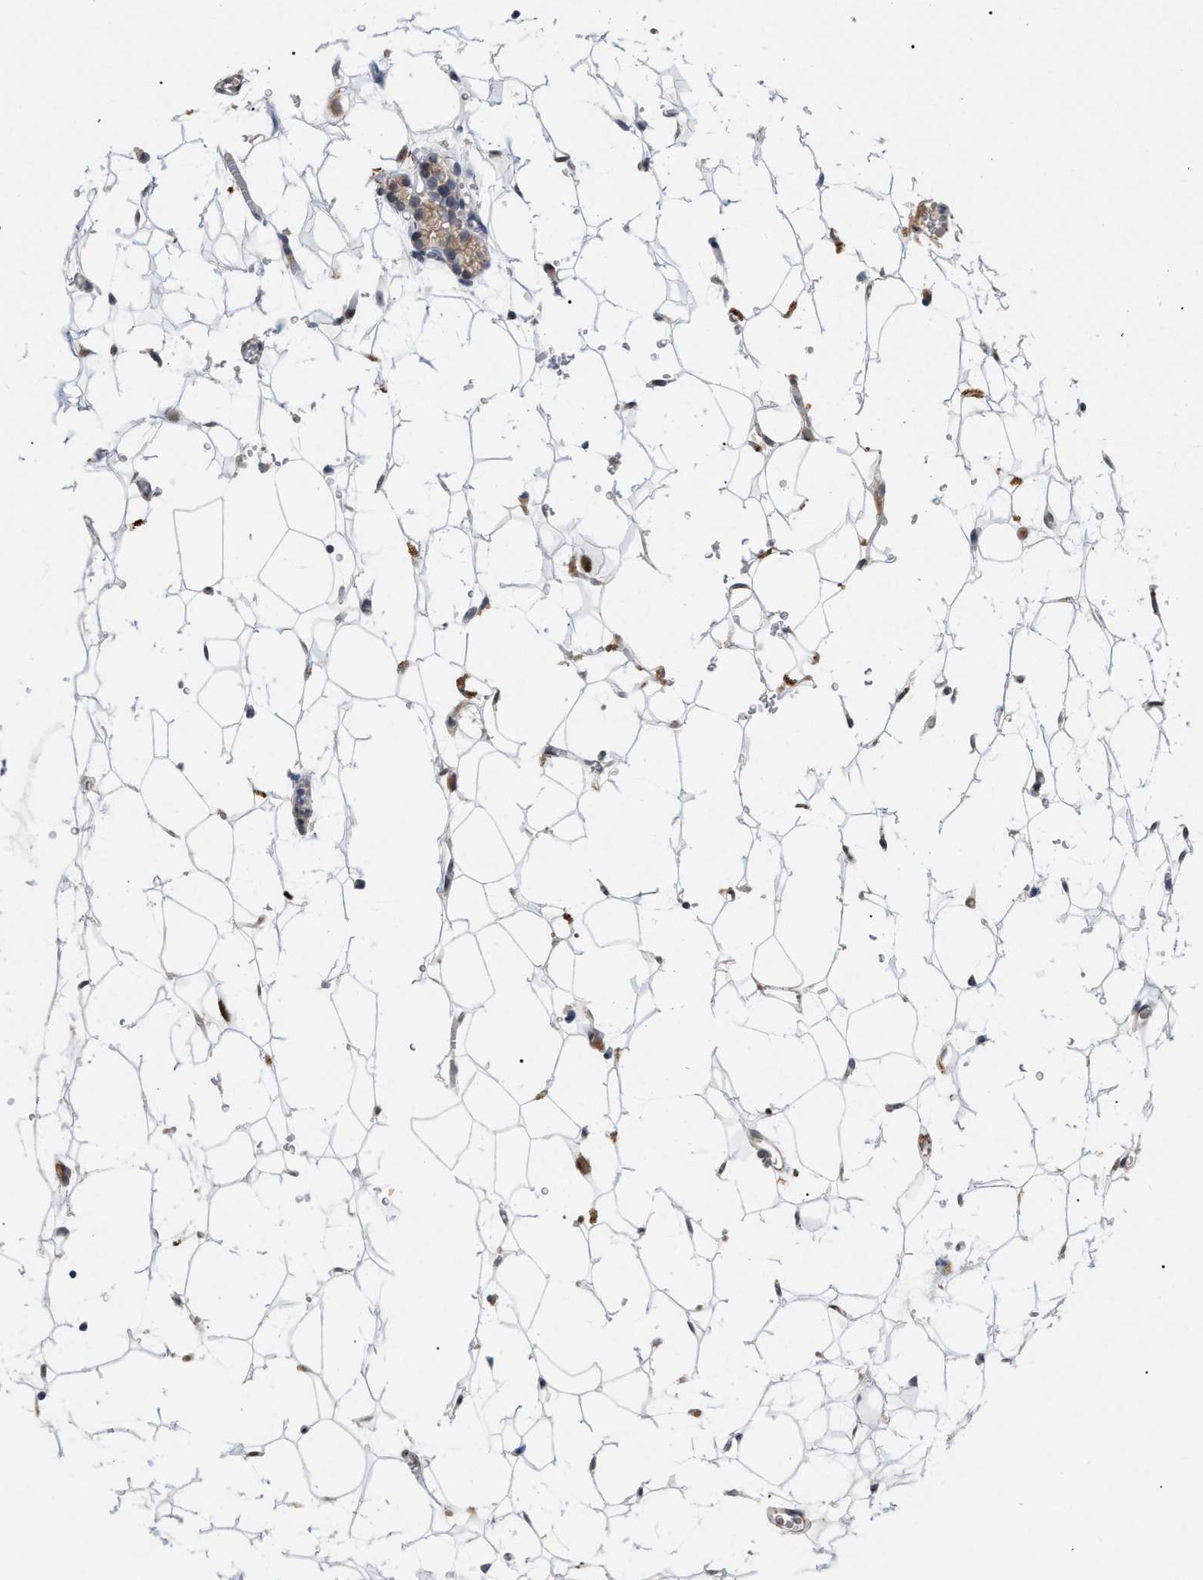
{"staining": {"intensity": "weak", "quantity": ">75%", "location": "cytoplasmic/membranous"}, "tissue": "parathyroid gland", "cell_type": "Glandular cells", "image_type": "normal", "snomed": [{"axis": "morphology", "description": "Normal tissue, NOS"}, {"axis": "morphology", "description": "Adenoma, NOS"}, {"axis": "topography", "description": "Parathyroid gland"}], "caption": "Immunohistochemistry of unremarkable parathyroid gland displays low levels of weak cytoplasmic/membranous expression in approximately >75% of glandular cells.", "gene": "ST6GALNAC6", "patient": {"sex": "female", "age": 58}}